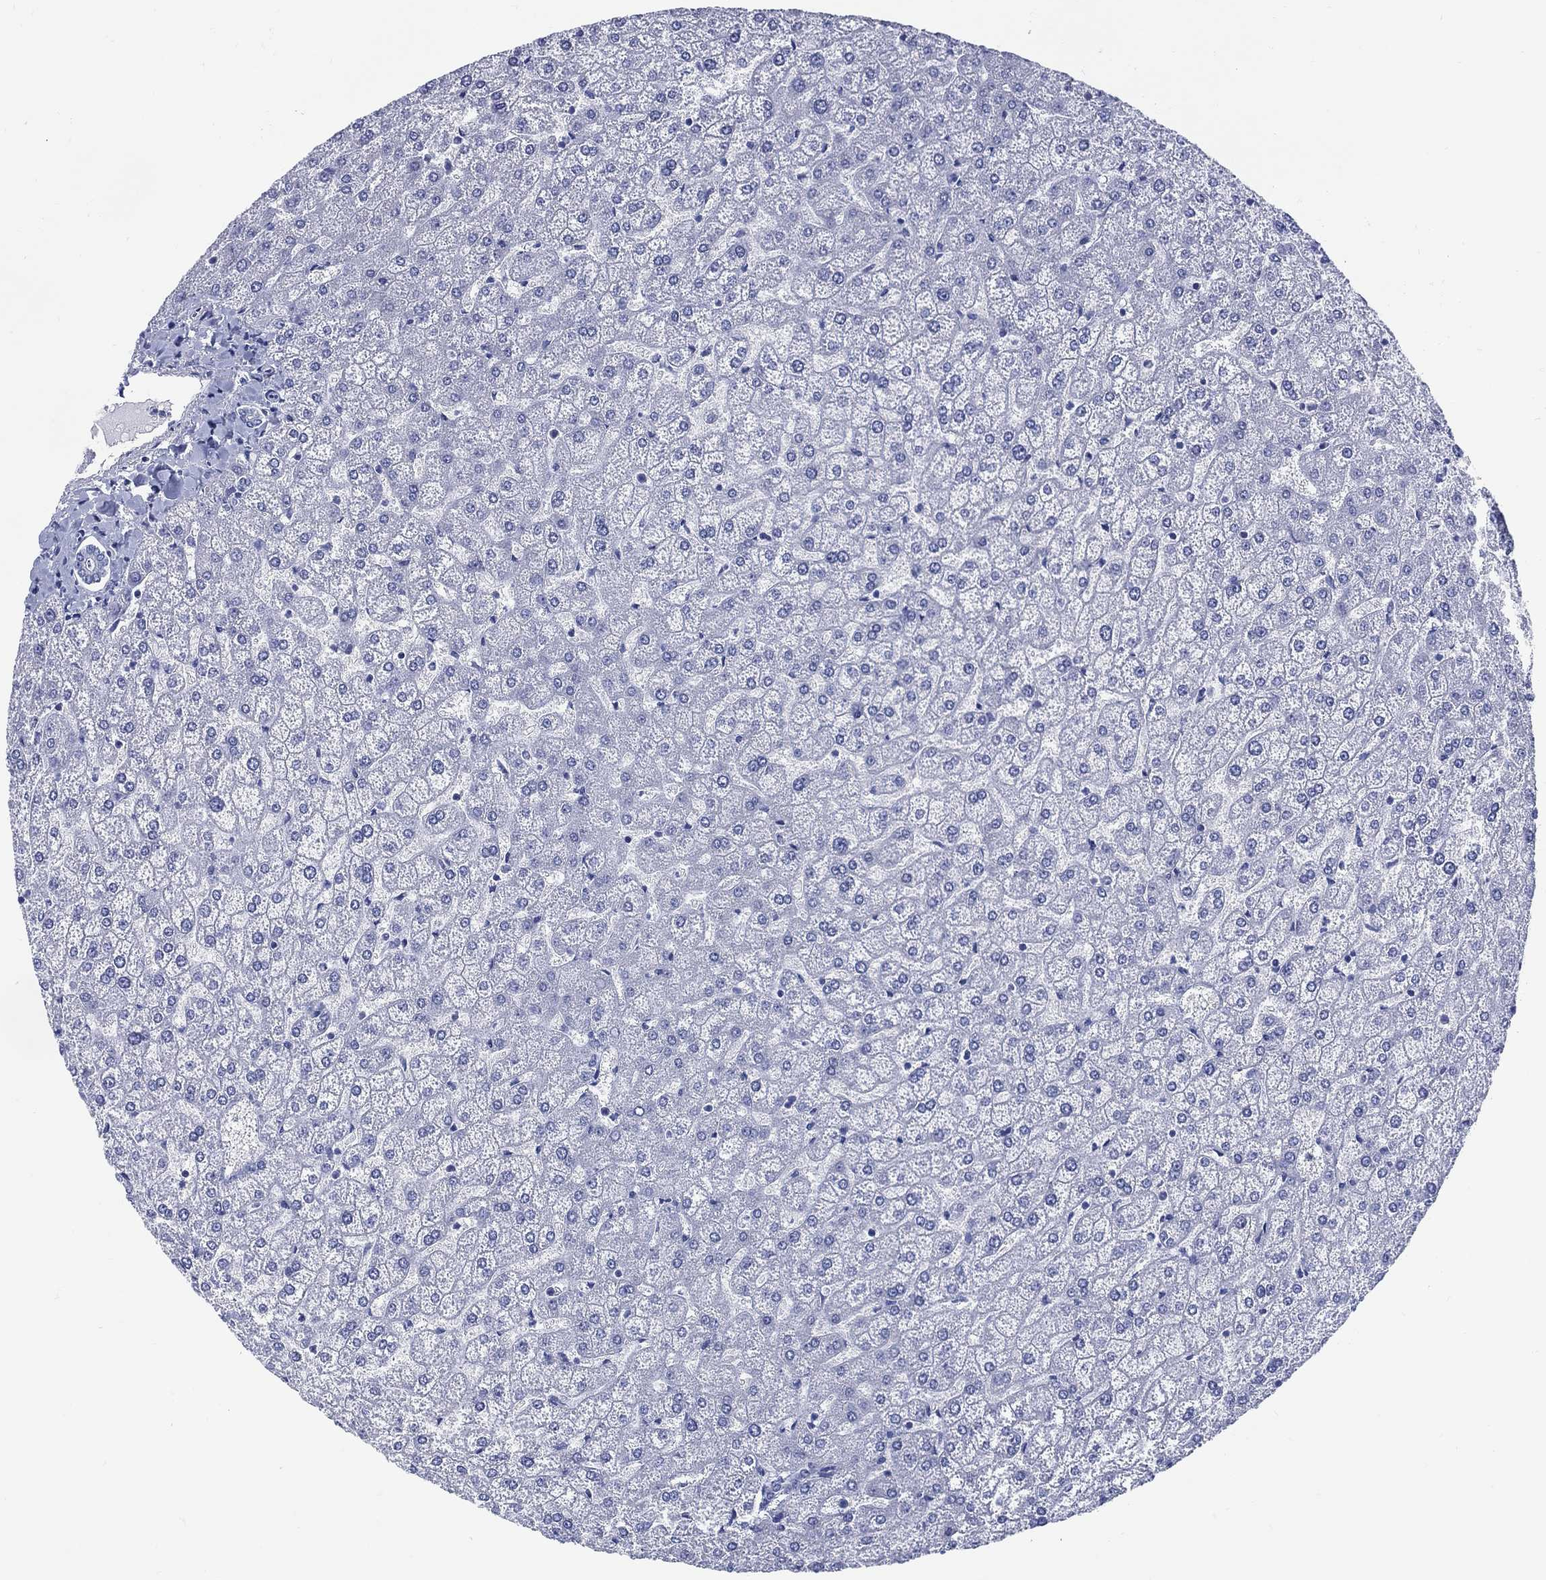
{"staining": {"intensity": "negative", "quantity": "none", "location": "none"}, "tissue": "liver", "cell_type": "Cholangiocytes", "image_type": "normal", "snomed": [{"axis": "morphology", "description": "Normal tissue, NOS"}, {"axis": "topography", "description": "Liver"}], "caption": "There is no significant staining in cholangiocytes of liver. (DAB (3,3'-diaminobenzidine) IHC with hematoxylin counter stain).", "gene": "DDI1", "patient": {"sex": "female", "age": 32}}